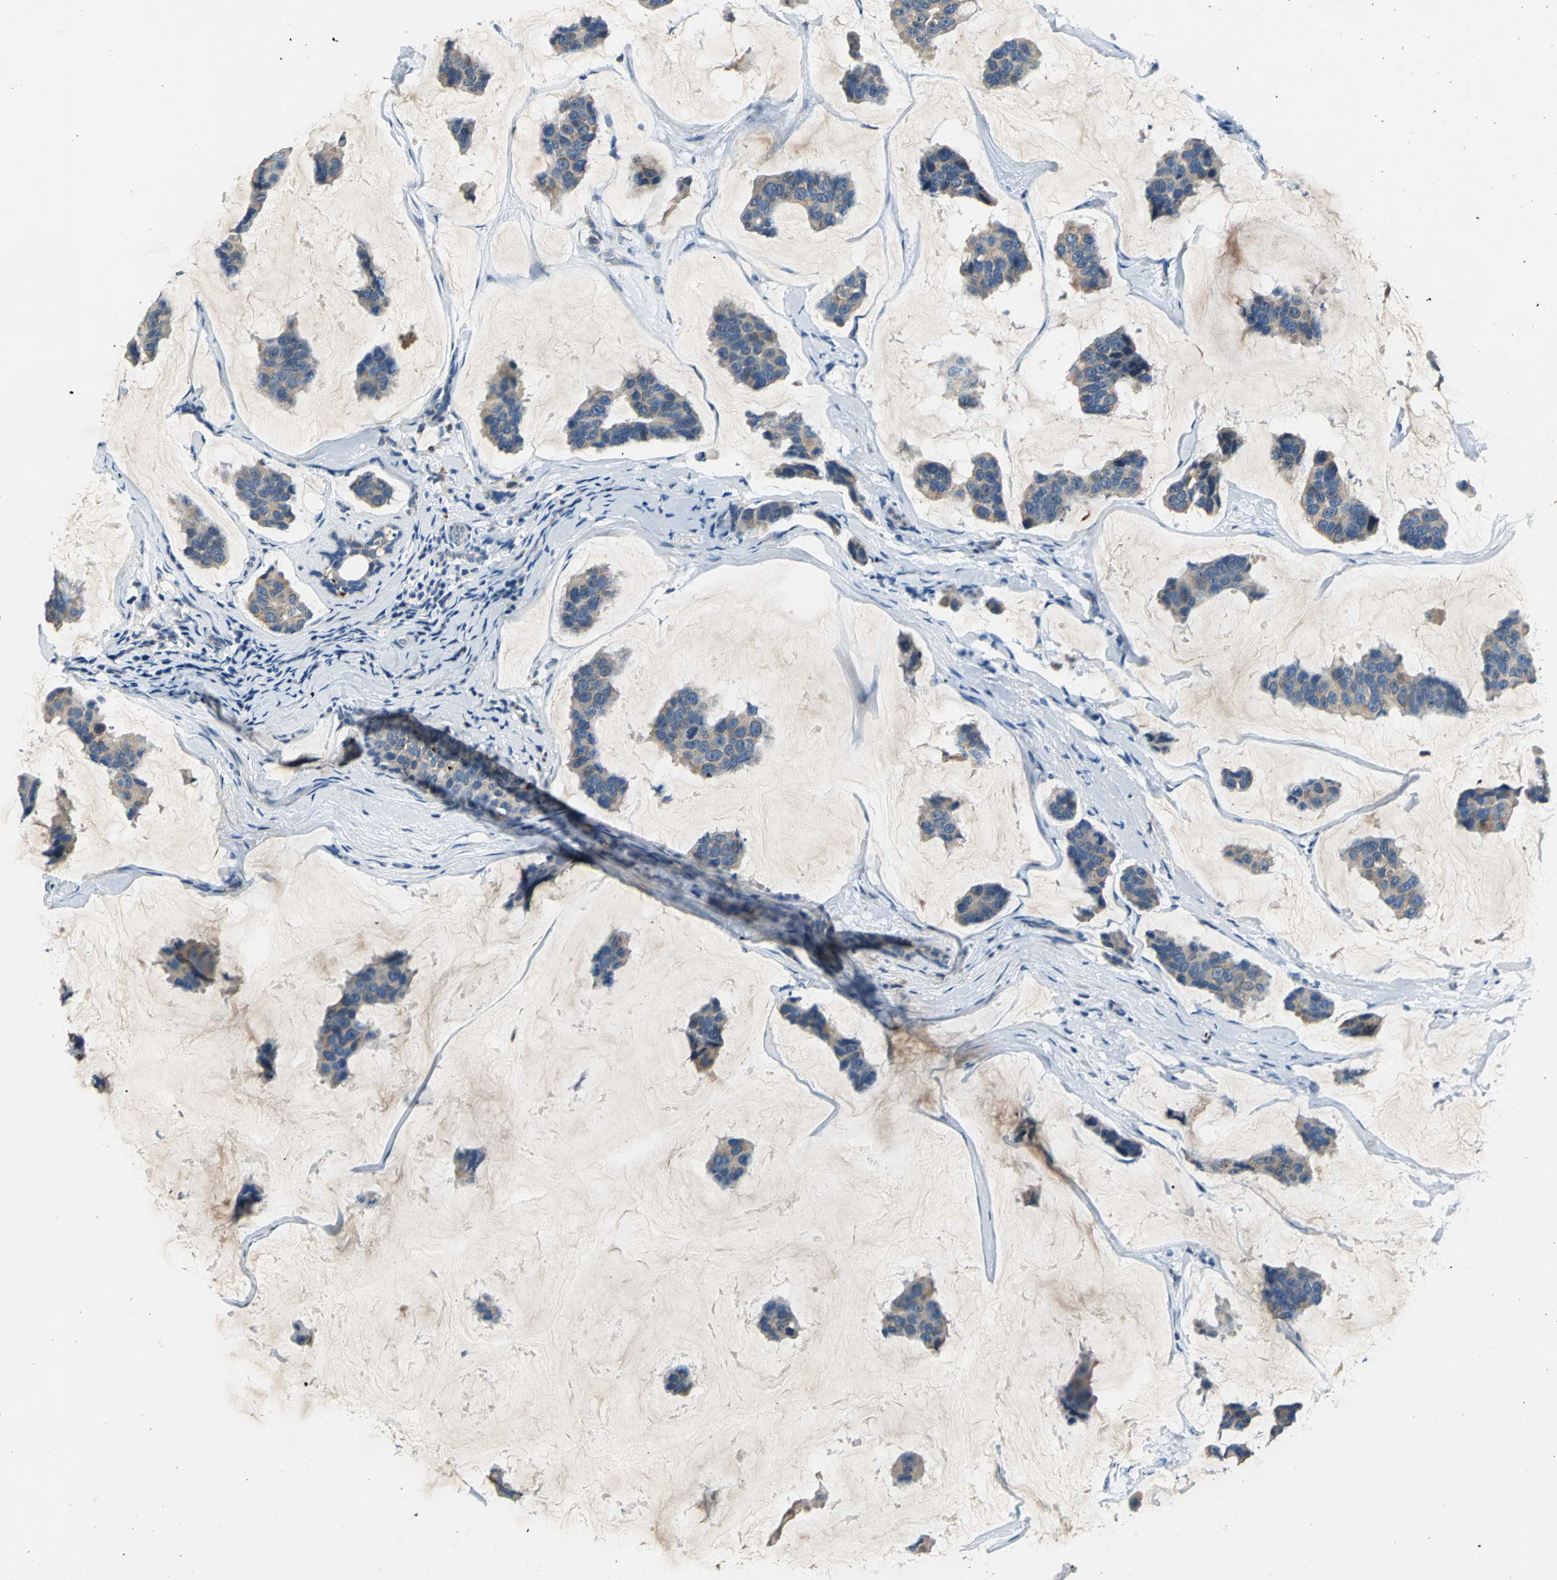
{"staining": {"intensity": "weak", "quantity": ">75%", "location": "cytoplasmic/membranous"}, "tissue": "breast cancer", "cell_type": "Tumor cells", "image_type": "cancer", "snomed": [{"axis": "morphology", "description": "Normal tissue, NOS"}, {"axis": "morphology", "description": "Duct carcinoma"}, {"axis": "topography", "description": "Breast"}], "caption": "Human breast cancer stained for a protein (brown) exhibits weak cytoplasmic/membranous positive expression in approximately >75% of tumor cells.", "gene": "RASD2", "patient": {"sex": "female", "age": 50}}